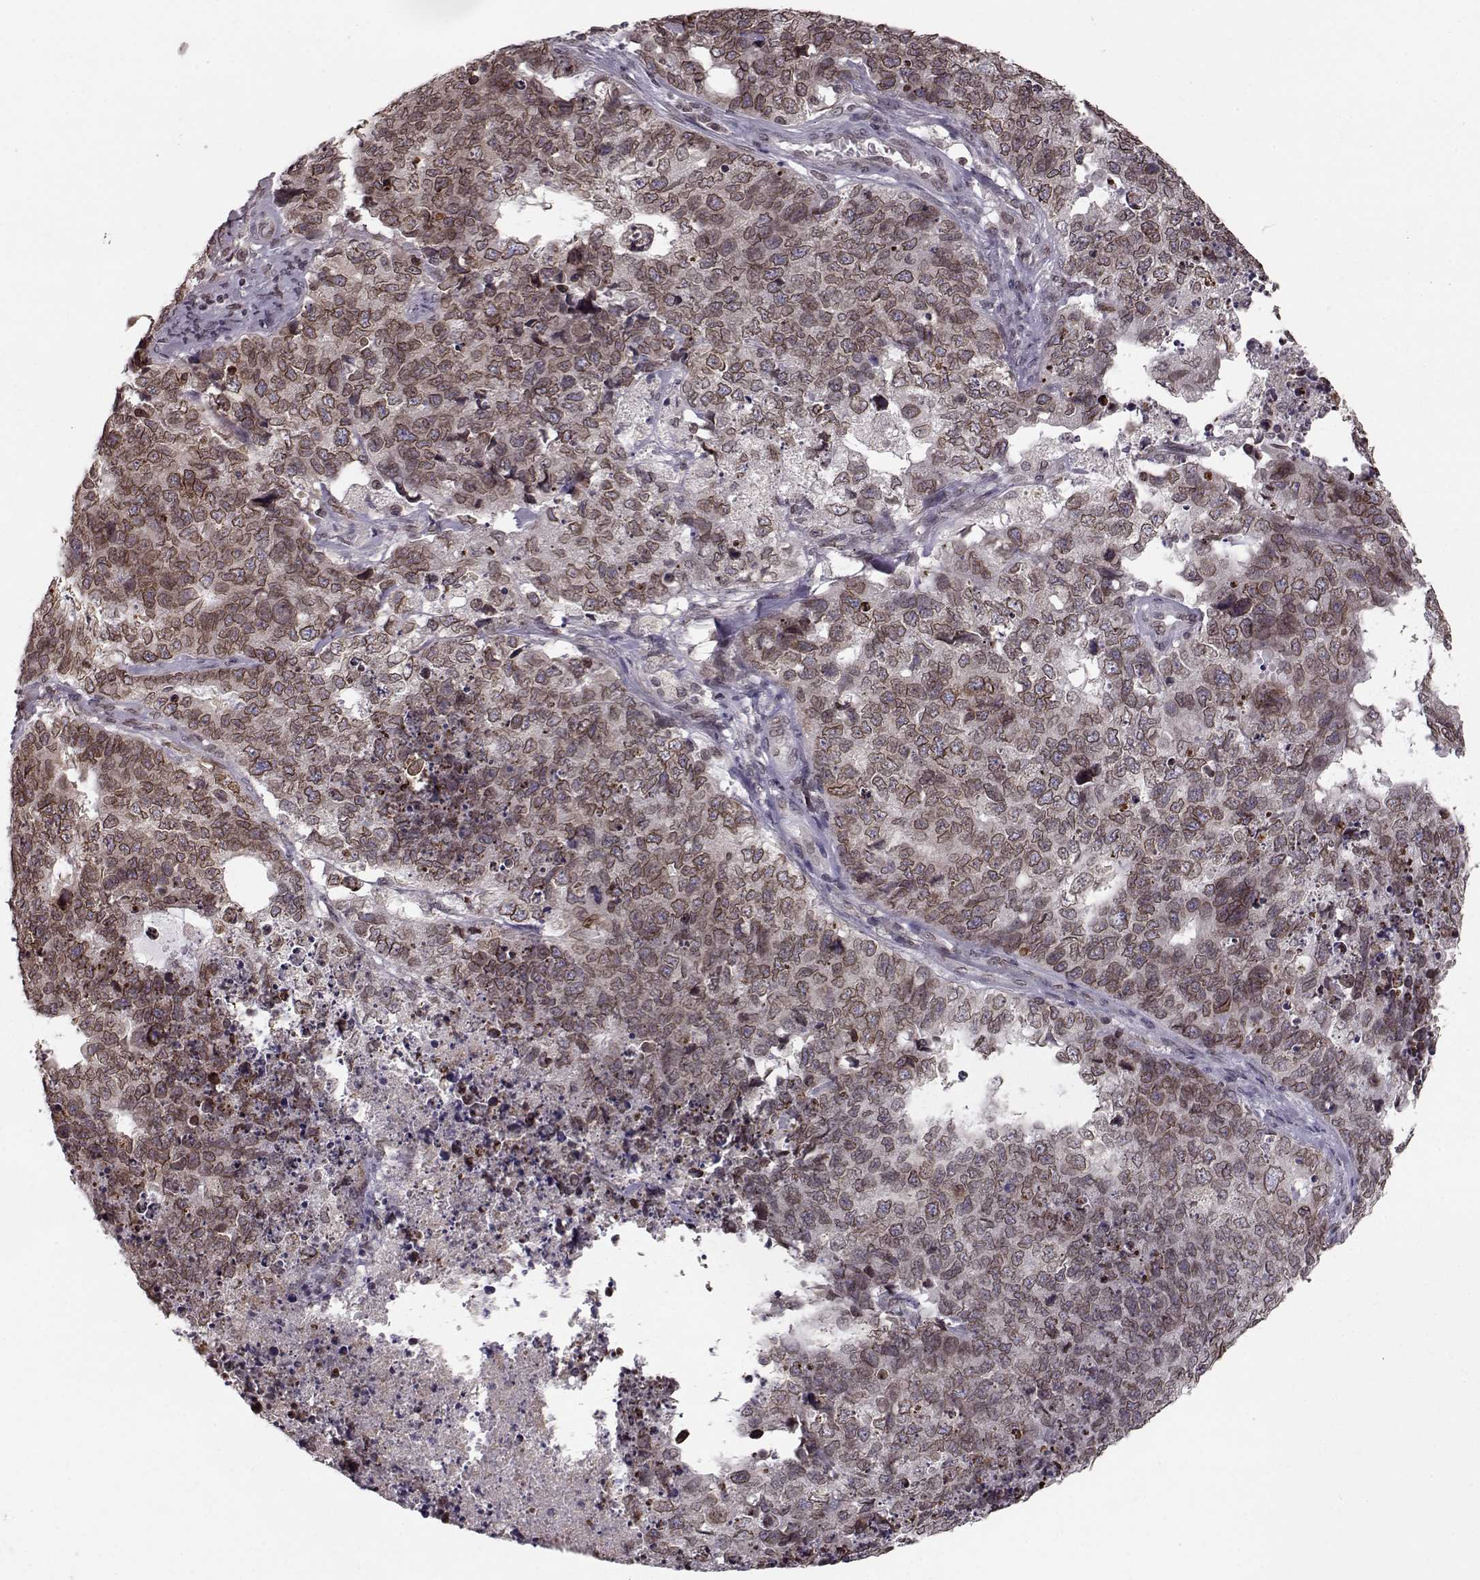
{"staining": {"intensity": "moderate", "quantity": ">75%", "location": "cytoplasmic/membranous,nuclear"}, "tissue": "cervical cancer", "cell_type": "Tumor cells", "image_type": "cancer", "snomed": [{"axis": "morphology", "description": "Squamous cell carcinoma, NOS"}, {"axis": "topography", "description": "Cervix"}], "caption": "A high-resolution micrograph shows IHC staining of cervical cancer, which demonstrates moderate cytoplasmic/membranous and nuclear expression in about >75% of tumor cells. (brown staining indicates protein expression, while blue staining denotes nuclei).", "gene": "NUP37", "patient": {"sex": "female", "age": 63}}